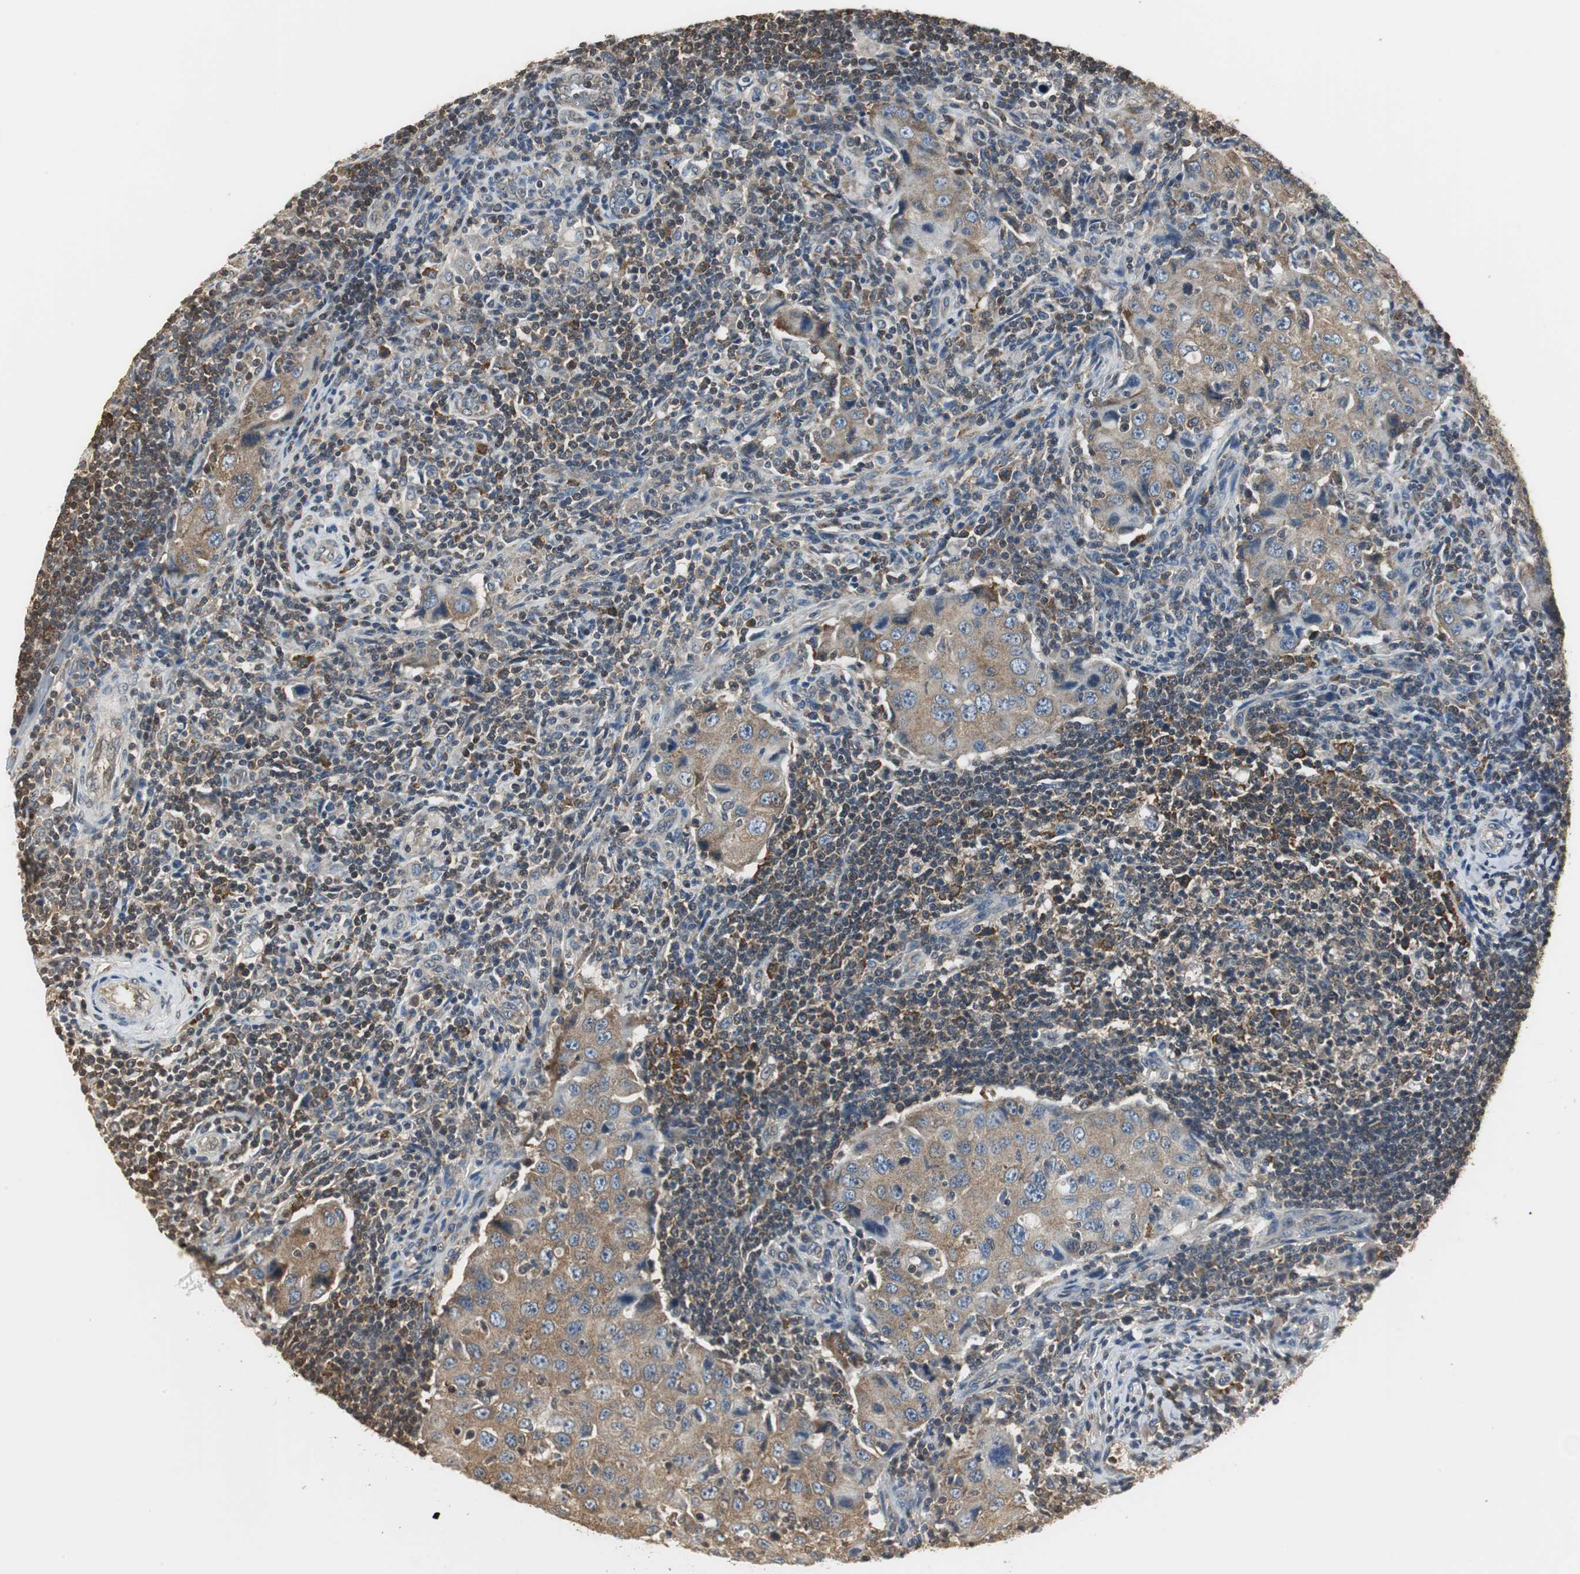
{"staining": {"intensity": "strong", "quantity": ">75%", "location": "cytoplasmic/membranous"}, "tissue": "lymph node", "cell_type": "Germinal center cells", "image_type": "normal", "snomed": [{"axis": "morphology", "description": "Normal tissue, NOS"}, {"axis": "morphology", "description": "Squamous cell carcinoma, metastatic, NOS"}, {"axis": "topography", "description": "Lymph node"}], "caption": "Strong cytoplasmic/membranous protein positivity is seen in approximately >75% of germinal center cells in lymph node.", "gene": "CCT5", "patient": {"sex": "female", "age": 53}}